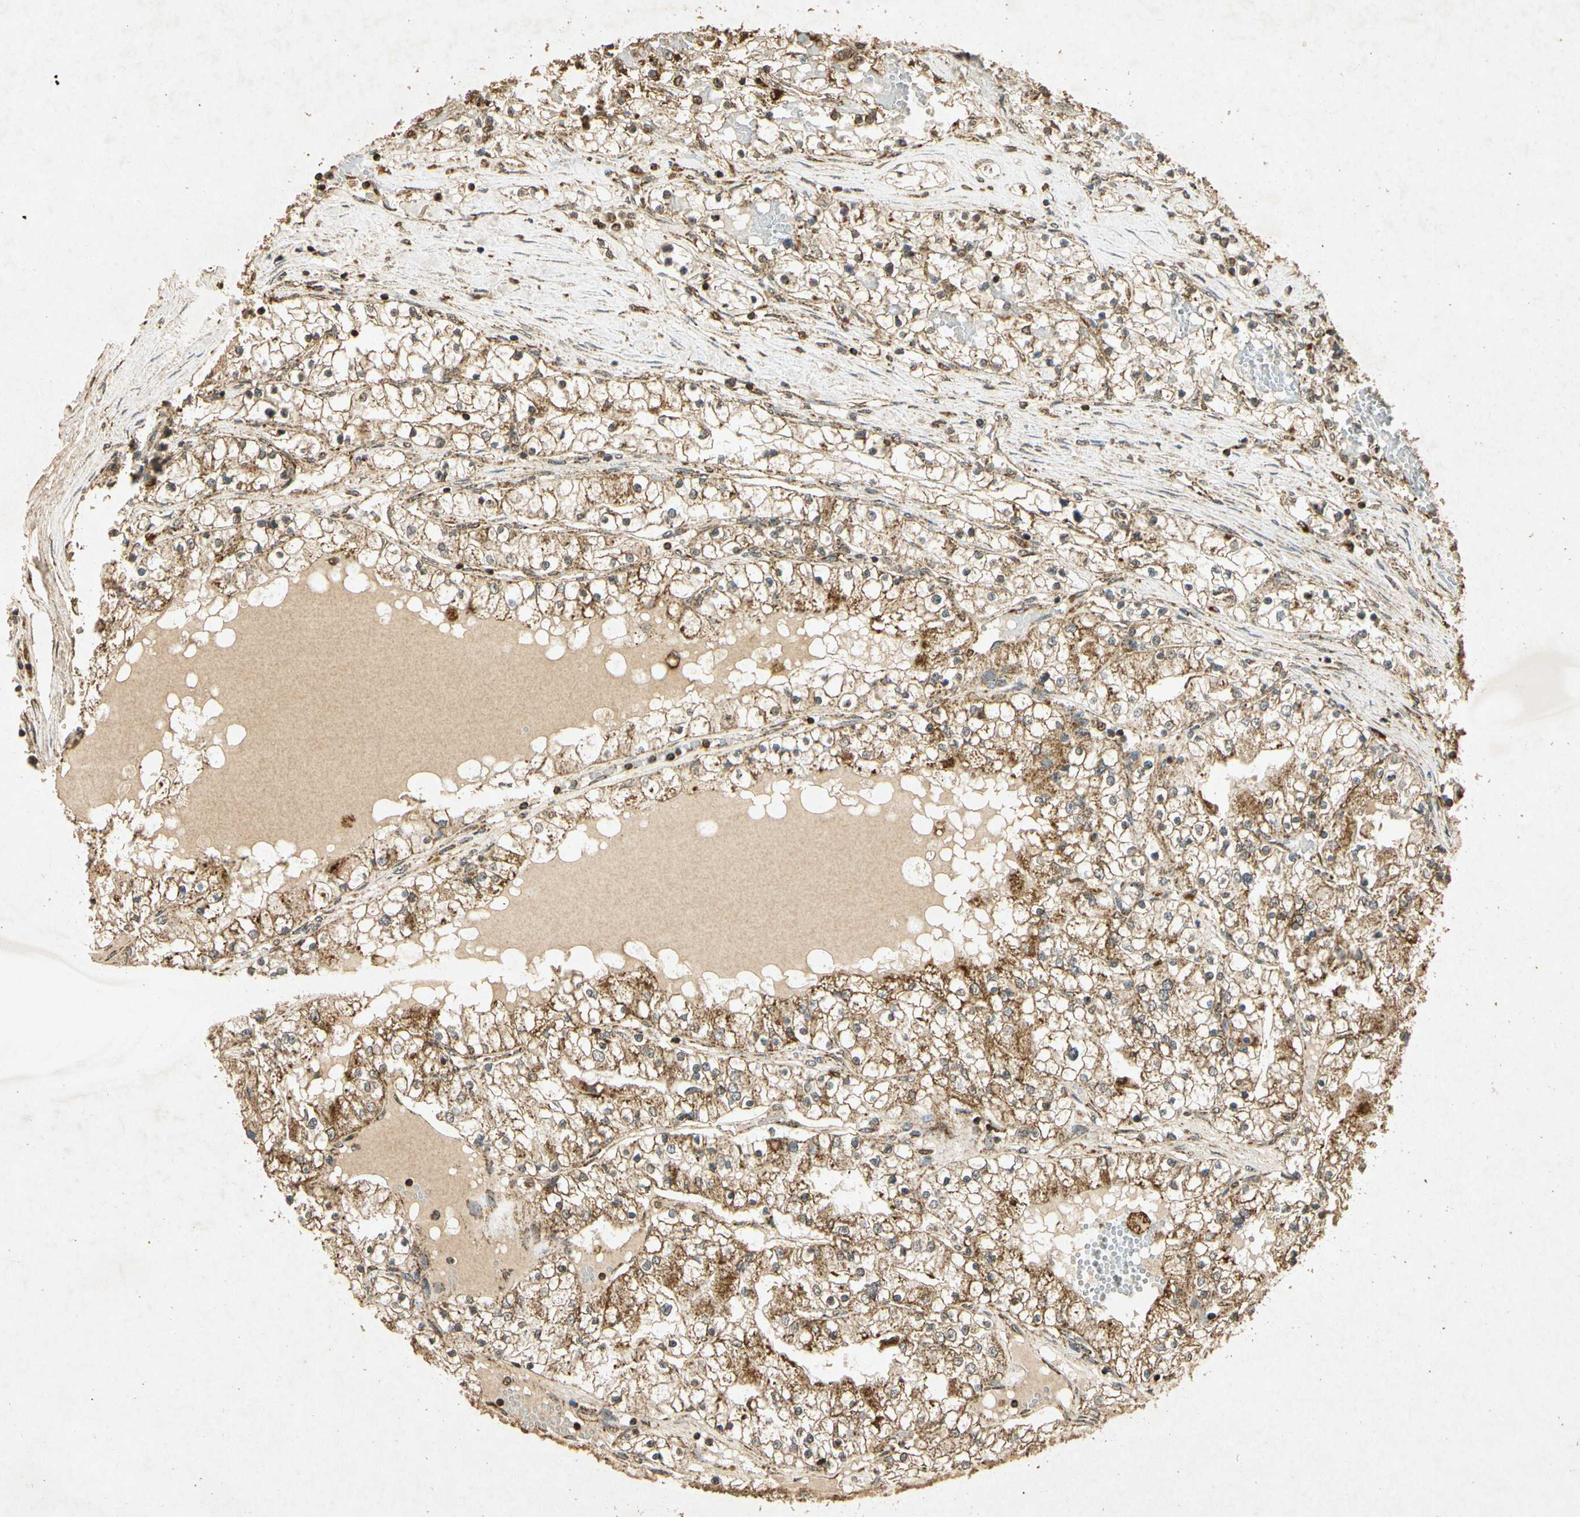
{"staining": {"intensity": "moderate", "quantity": ">75%", "location": "cytoplasmic/membranous"}, "tissue": "renal cancer", "cell_type": "Tumor cells", "image_type": "cancer", "snomed": [{"axis": "morphology", "description": "Adenocarcinoma, NOS"}, {"axis": "topography", "description": "Kidney"}], "caption": "Moderate cytoplasmic/membranous protein staining is seen in about >75% of tumor cells in renal cancer. Immunohistochemistry stains the protein of interest in brown and the nuclei are stained blue.", "gene": "PRDX3", "patient": {"sex": "male", "age": 68}}